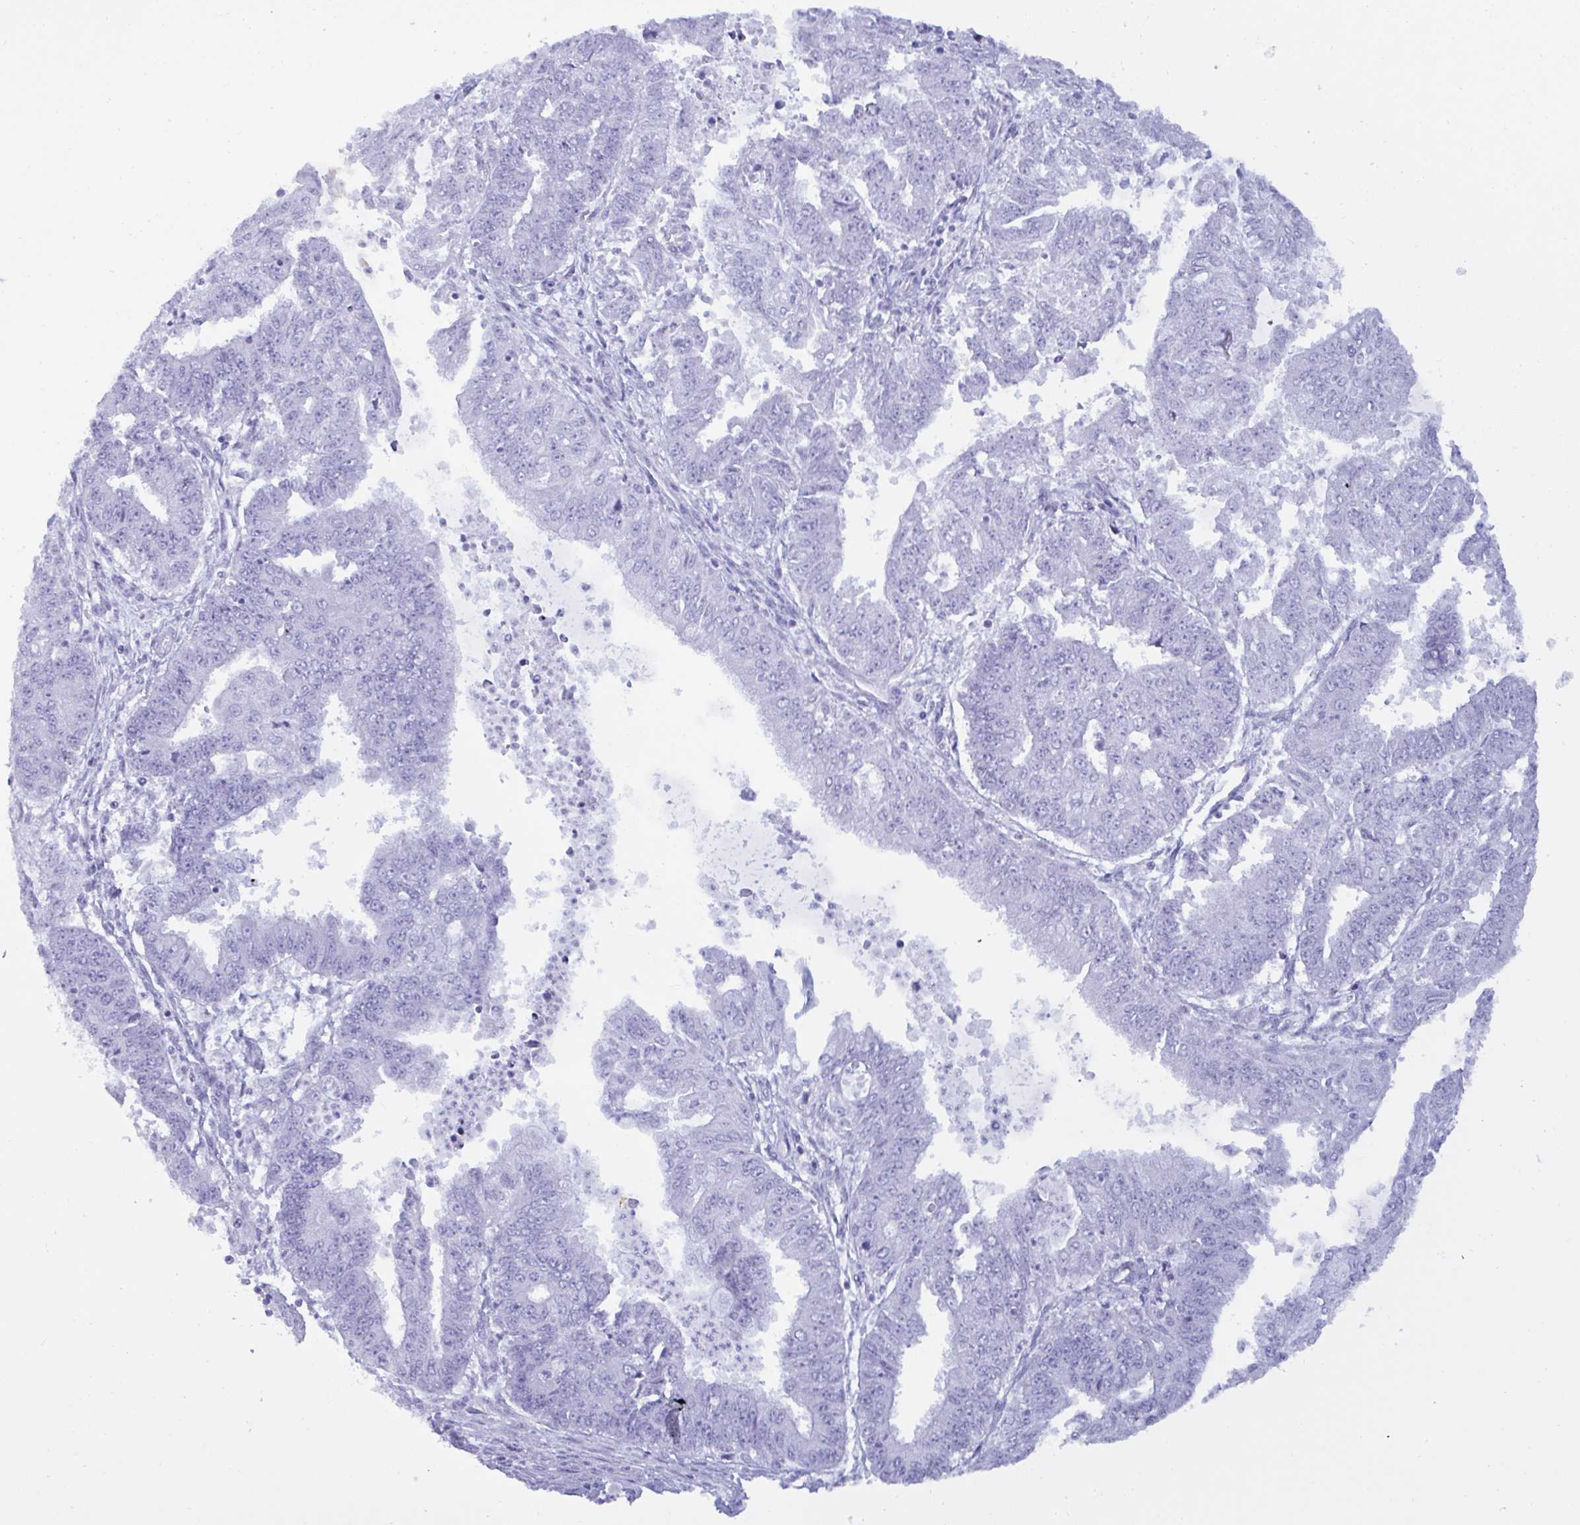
{"staining": {"intensity": "negative", "quantity": "none", "location": "none"}, "tissue": "endometrial cancer", "cell_type": "Tumor cells", "image_type": "cancer", "snomed": [{"axis": "morphology", "description": "Adenocarcinoma, NOS"}, {"axis": "topography", "description": "Endometrium"}], "caption": "IHC photomicrograph of human endometrial adenocarcinoma stained for a protein (brown), which displays no positivity in tumor cells.", "gene": "MRGPRG", "patient": {"sex": "female", "age": 73}}